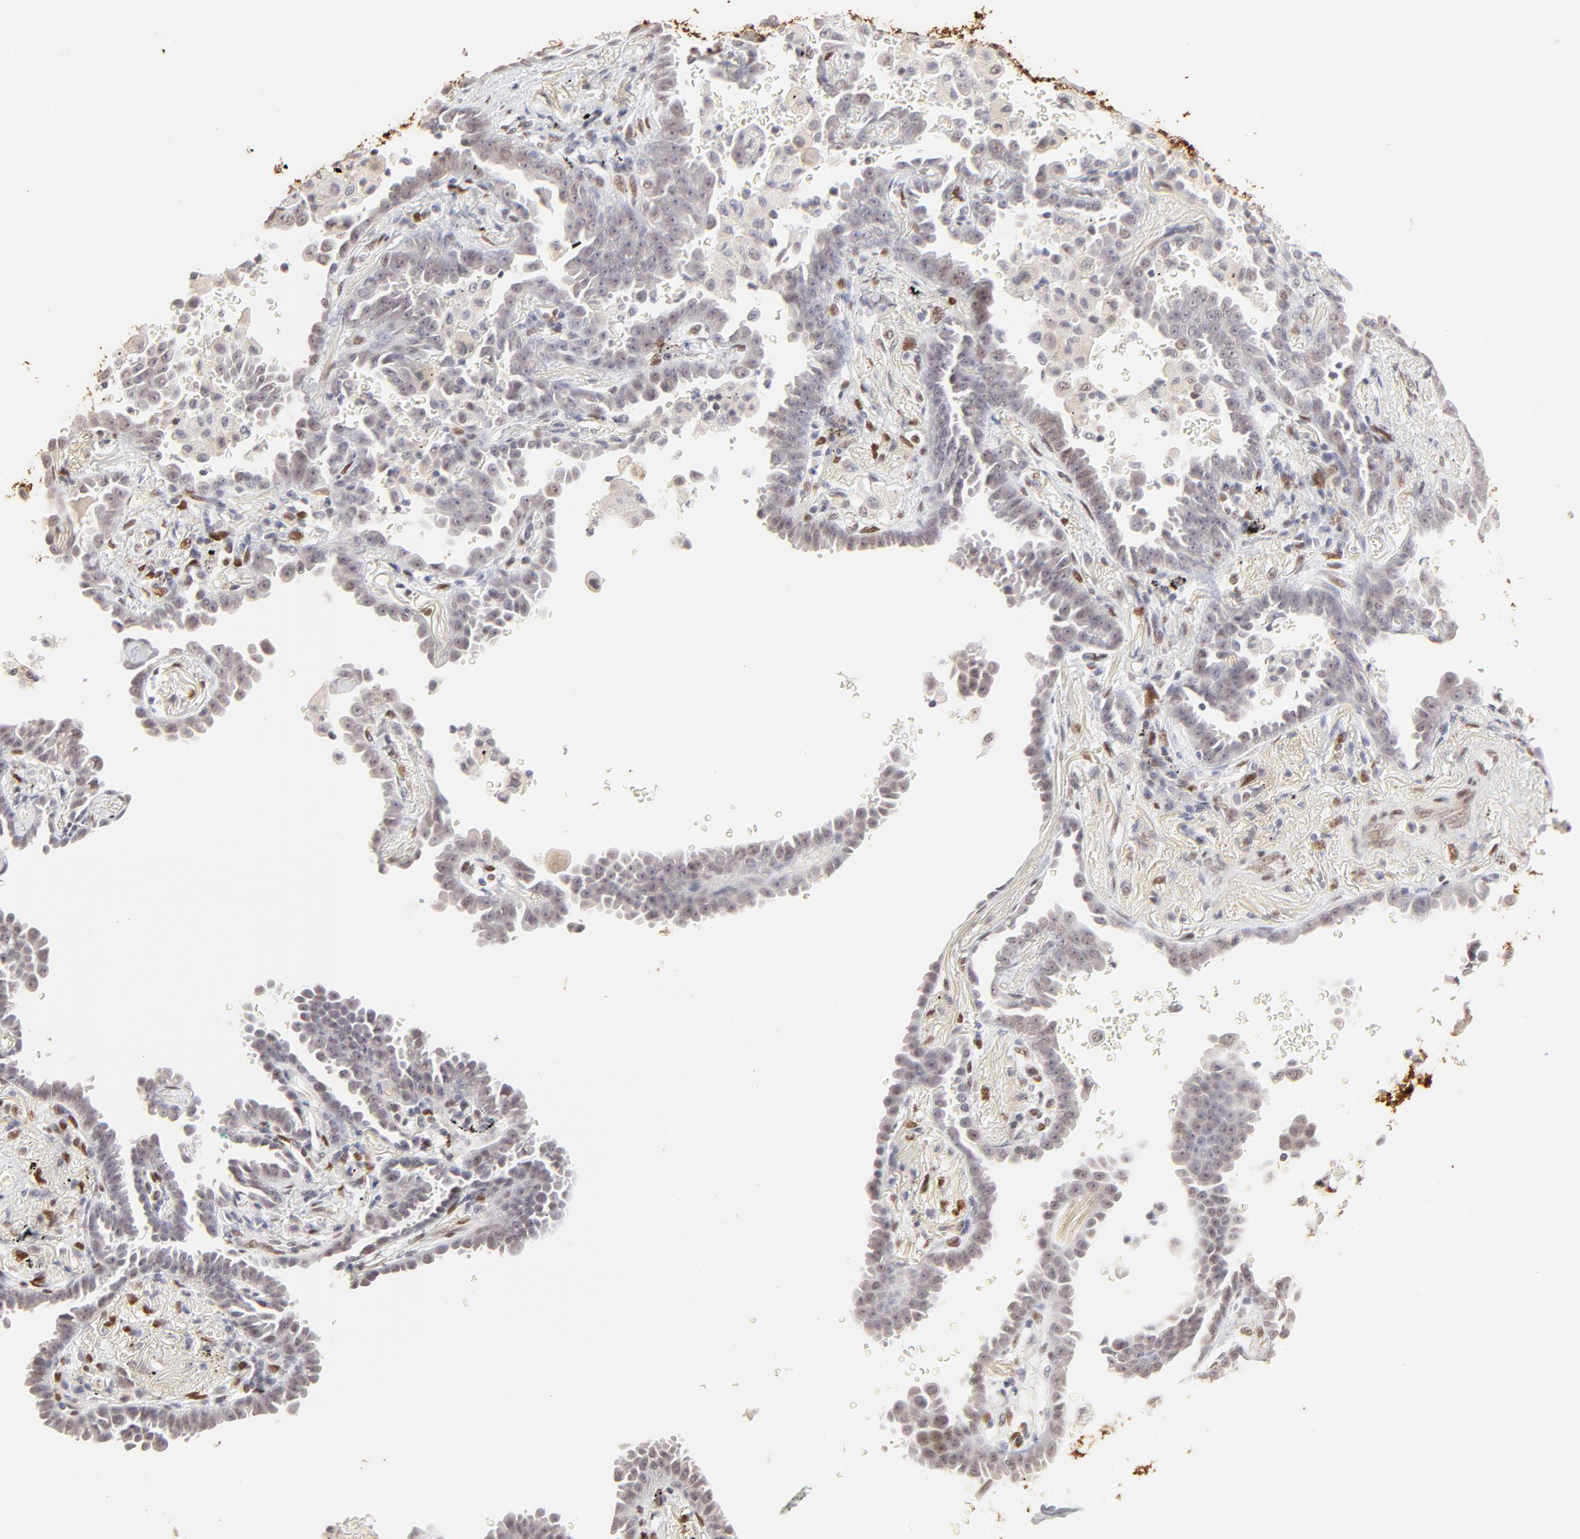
{"staining": {"intensity": "weak", "quantity": "<25%", "location": "nuclear"}, "tissue": "lung cancer", "cell_type": "Tumor cells", "image_type": "cancer", "snomed": [{"axis": "morphology", "description": "Adenocarcinoma, NOS"}, {"axis": "topography", "description": "Lung"}], "caption": "Tumor cells are negative for brown protein staining in lung cancer.", "gene": "PBX3", "patient": {"sex": "female", "age": 64}}